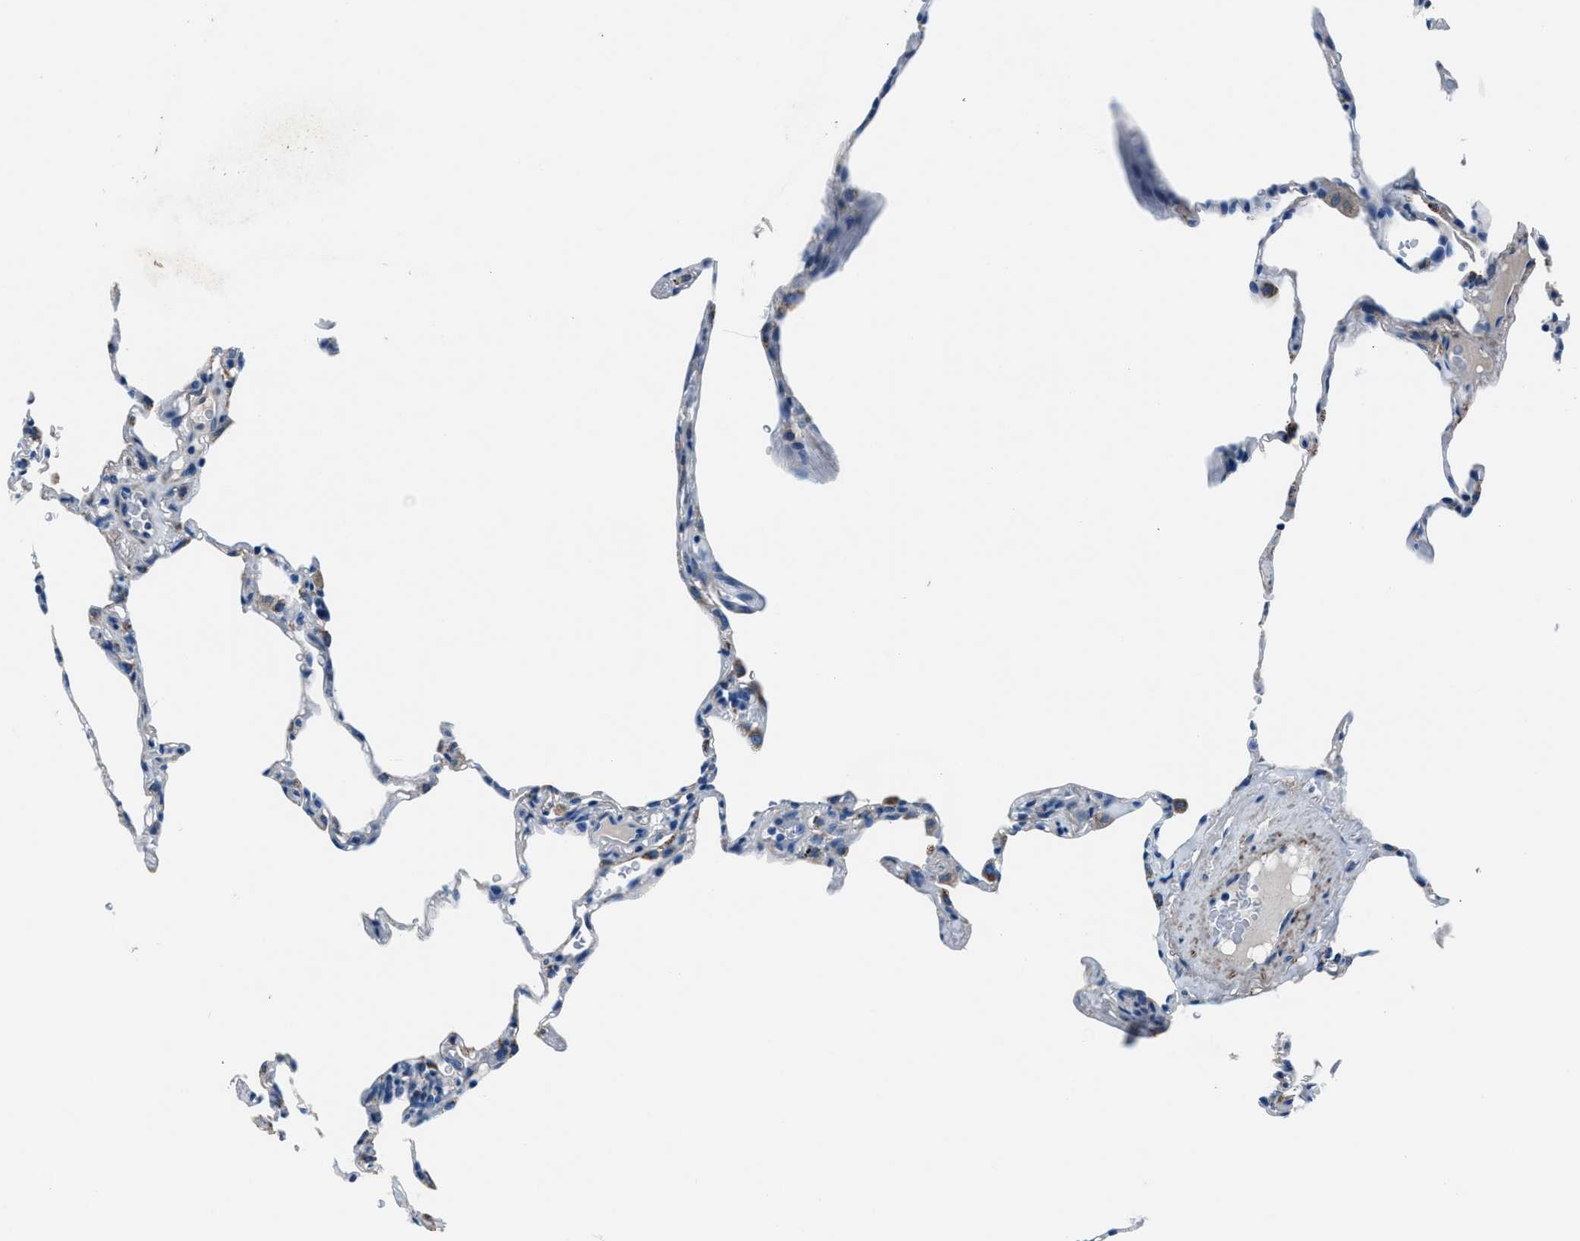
{"staining": {"intensity": "moderate", "quantity": "25%-75%", "location": "cytoplasmic/membranous"}, "tissue": "lung", "cell_type": "Alveolar cells", "image_type": "normal", "snomed": [{"axis": "morphology", "description": "Normal tissue, NOS"}, {"axis": "topography", "description": "Lung"}], "caption": "Lung stained for a protein reveals moderate cytoplasmic/membranous positivity in alveolar cells. (Brightfield microscopy of DAB IHC at high magnification).", "gene": "PRTFDC1", "patient": {"sex": "male", "age": 59}}